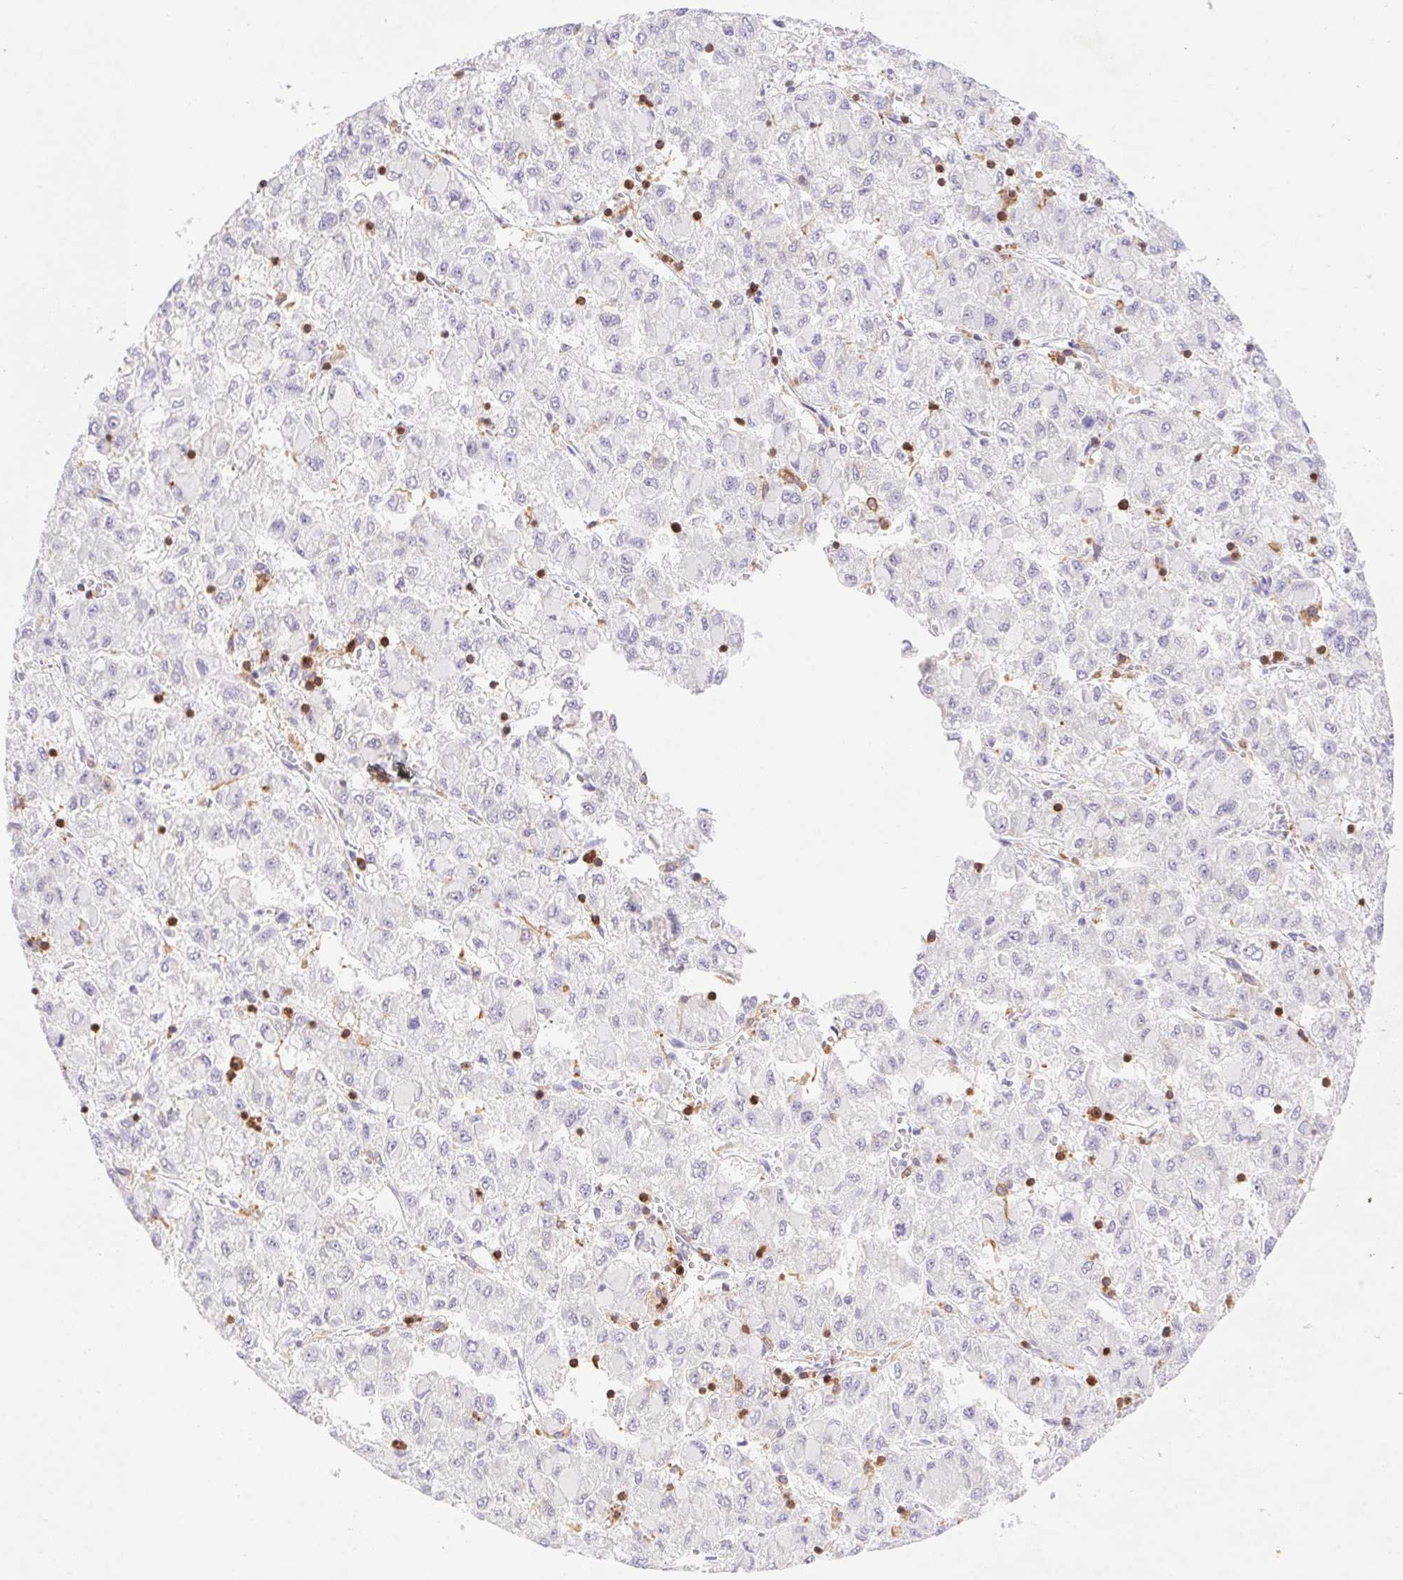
{"staining": {"intensity": "negative", "quantity": "none", "location": "none"}, "tissue": "liver cancer", "cell_type": "Tumor cells", "image_type": "cancer", "snomed": [{"axis": "morphology", "description": "Carcinoma, Hepatocellular, NOS"}, {"axis": "topography", "description": "Liver"}], "caption": "This image is of liver cancer stained with immunohistochemistry (IHC) to label a protein in brown with the nuclei are counter-stained blue. There is no staining in tumor cells.", "gene": "APBB1IP", "patient": {"sex": "male", "age": 40}}